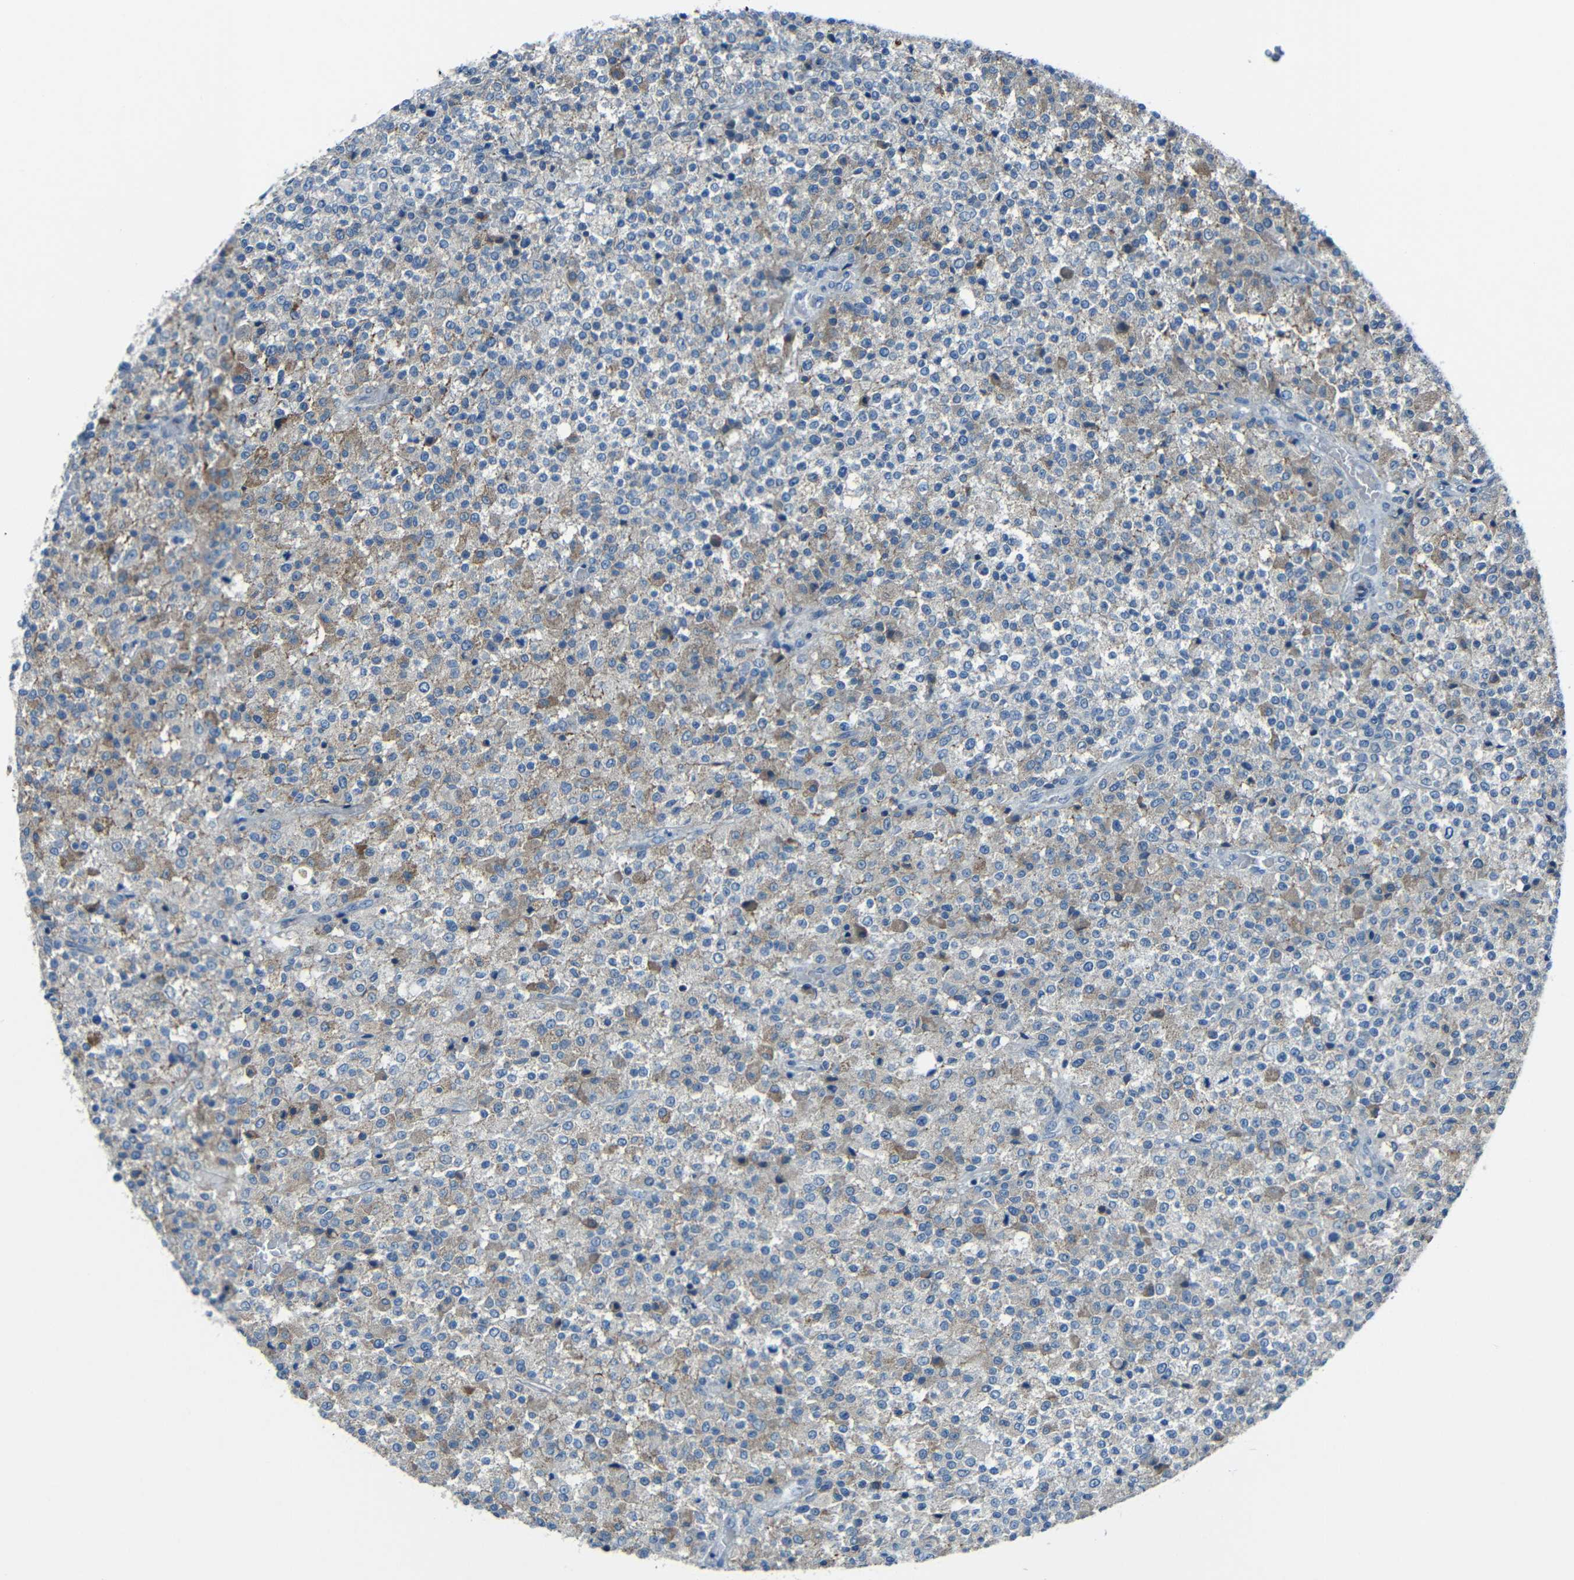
{"staining": {"intensity": "weak", "quantity": "25%-75%", "location": "cytoplasmic/membranous"}, "tissue": "testis cancer", "cell_type": "Tumor cells", "image_type": "cancer", "snomed": [{"axis": "morphology", "description": "Seminoma, NOS"}, {"axis": "topography", "description": "Testis"}], "caption": "Immunohistochemical staining of human testis cancer displays weak cytoplasmic/membranous protein positivity in approximately 25%-75% of tumor cells.", "gene": "CYP26B1", "patient": {"sex": "male", "age": 59}}